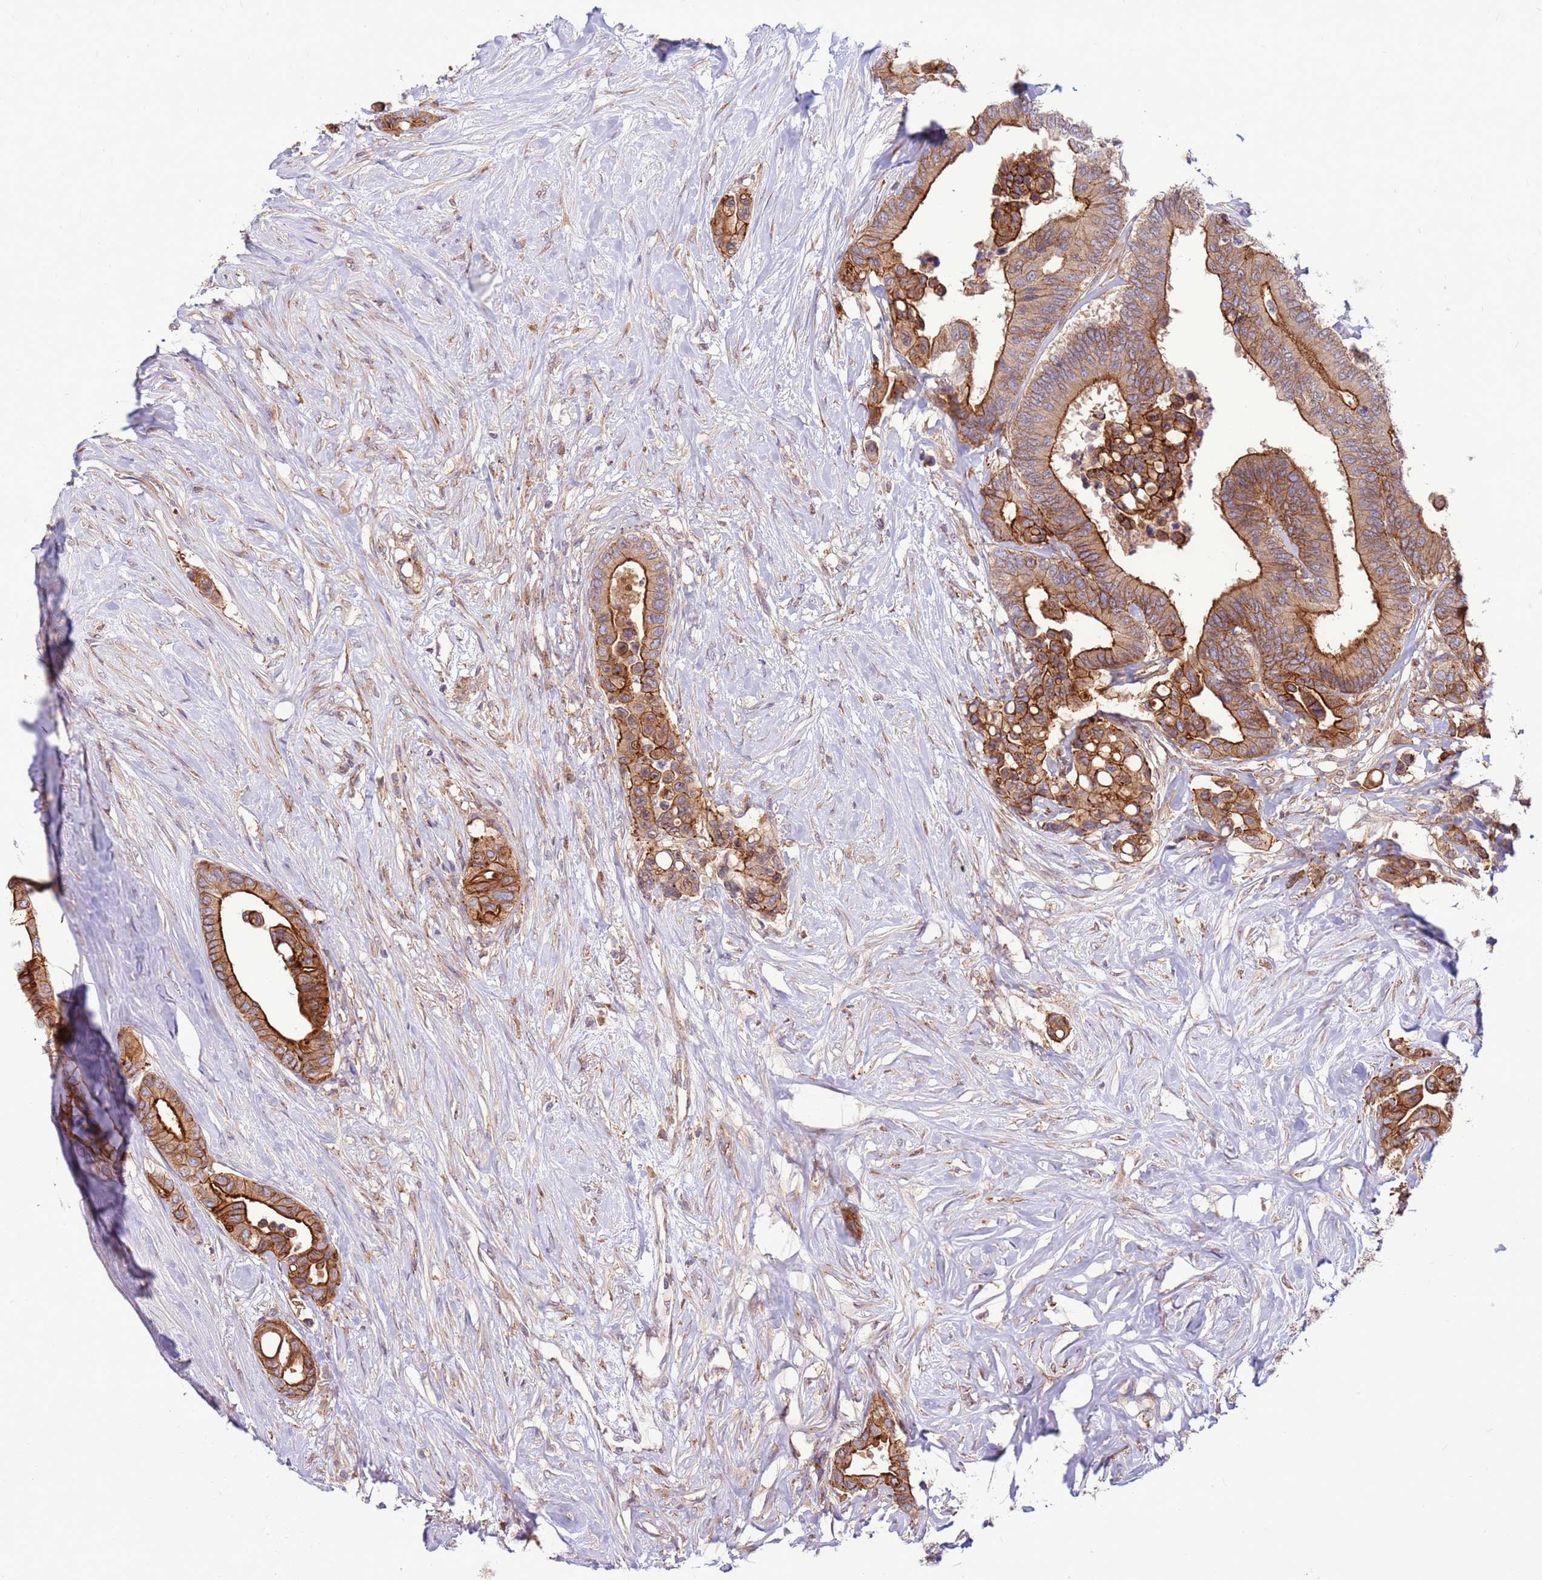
{"staining": {"intensity": "strong", "quantity": ">75%", "location": "cytoplasmic/membranous"}, "tissue": "colorectal cancer", "cell_type": "Tumor cells", "image_type": "cancer", "snomed": [{"axis": "morphology", "description": "Normal tissue, NOS"}, {"axis": "morphology", "description": "Adenocarcinoma, NOS"}, {"axis": "topography", "description": "Colon"}], "caption": "Brown immunohistochemical staining in human colorectal cancer (adenocarcinoma) reveals strong cytoplasmic/membranous staining in about >75% of tumor cells. The protein of interest is stained brown, and the nuclei are stained in blue (DAB (3,3'-diaminobenzidine) IHC with brightfield microscopy, high magnification).", "gene": "DDX19B", "patient": {"sex": "male", "age": 82}}